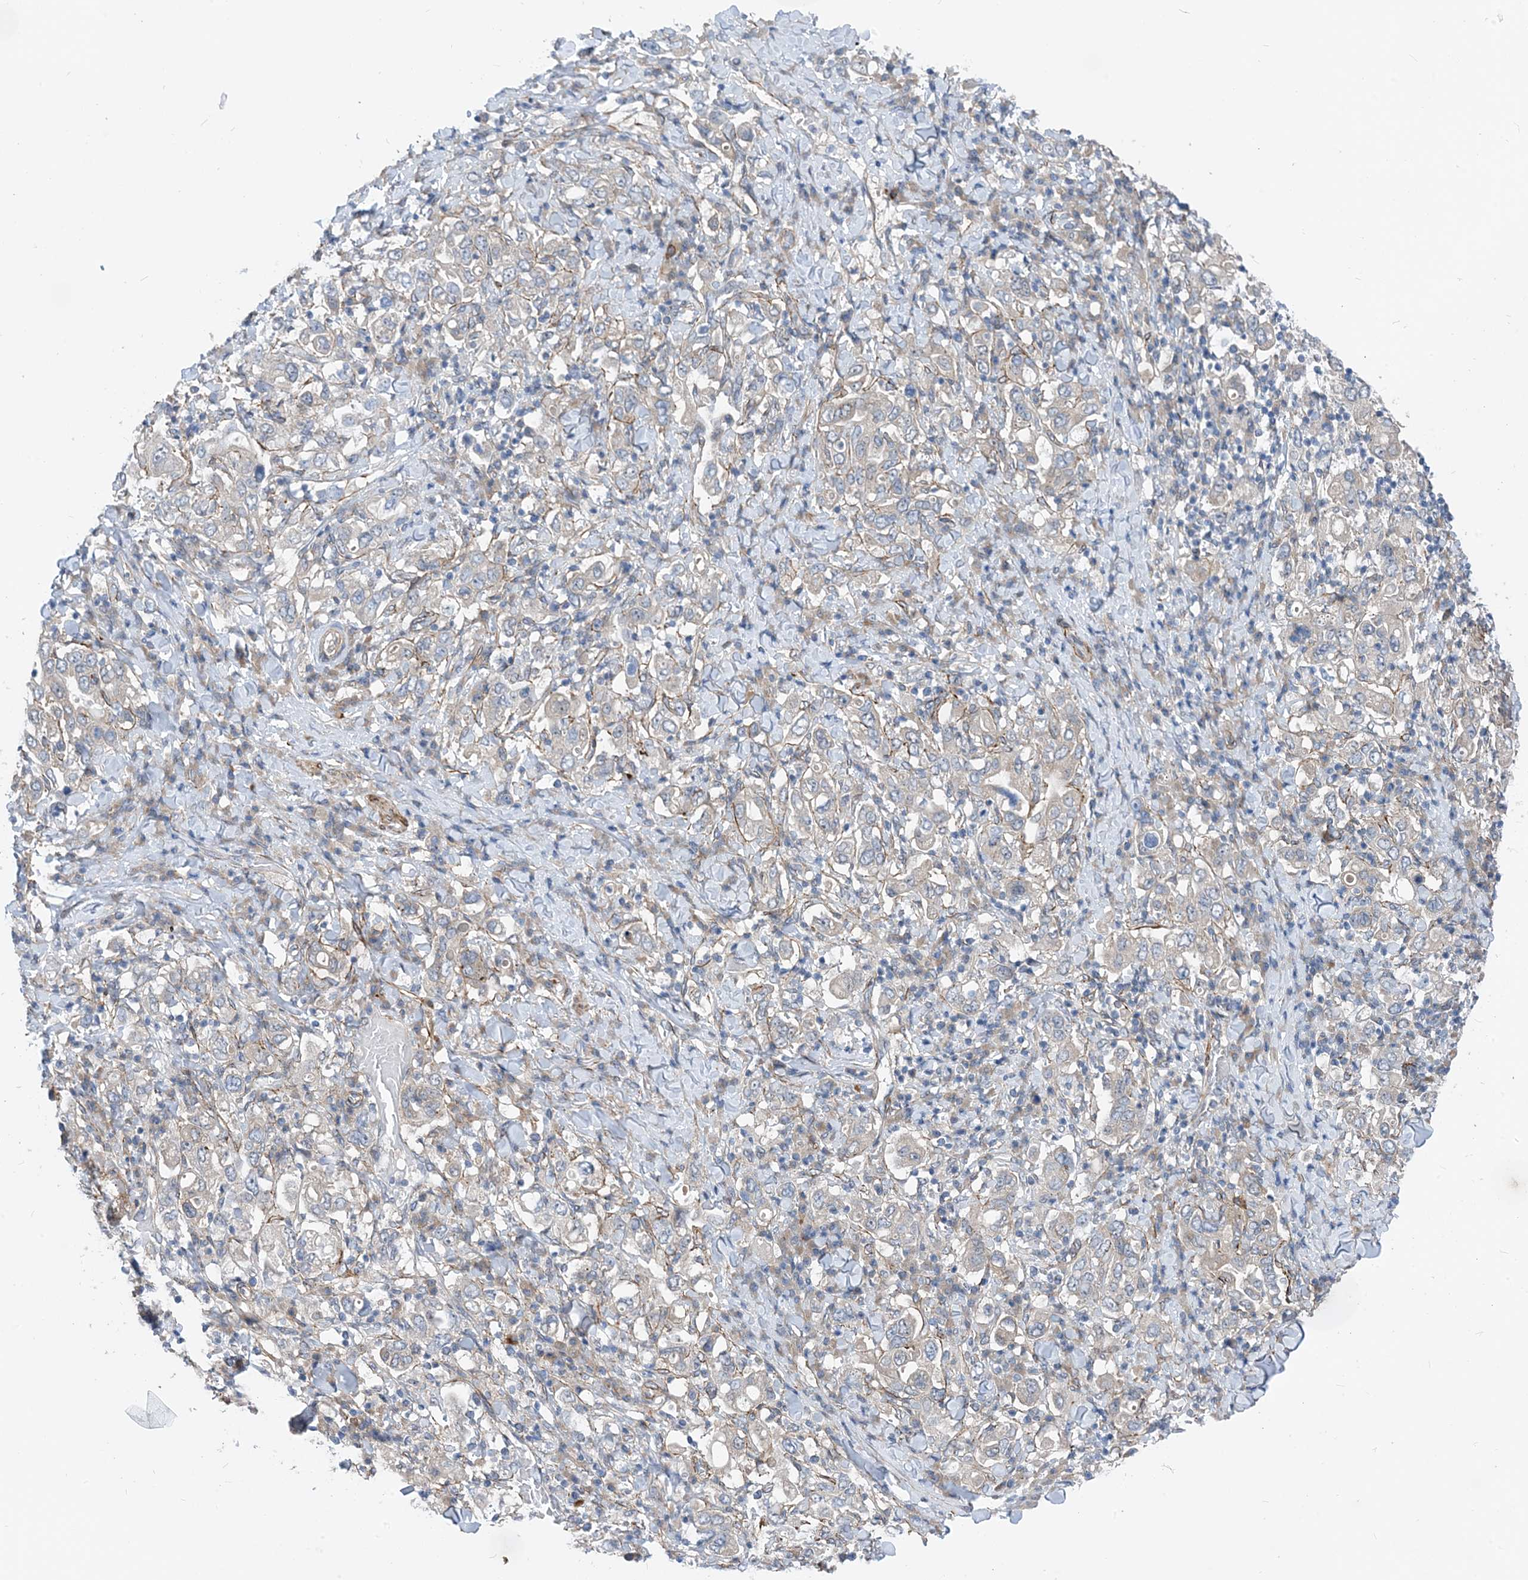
{"staining": {"intensity": "weak", "quantity": "<25%", "location": "cytoplasmic/membranous"}, "tissue": "stomach cancer", "cell_type": "Tumor cells", "image_type": "cancer", "snomed": [{"axis": "morphology", "description": "Adenocarcinoma, NOS"}, {"axis": "topography", "description": "Stomach, upper"}], "caption": "The immunohistochemistry (IHC) micrograph has no significant expression in tumor cells of stomach cancer tissue.", "gene": "PLEKHA3", "patient": {"sex": "male", "age": 62}}